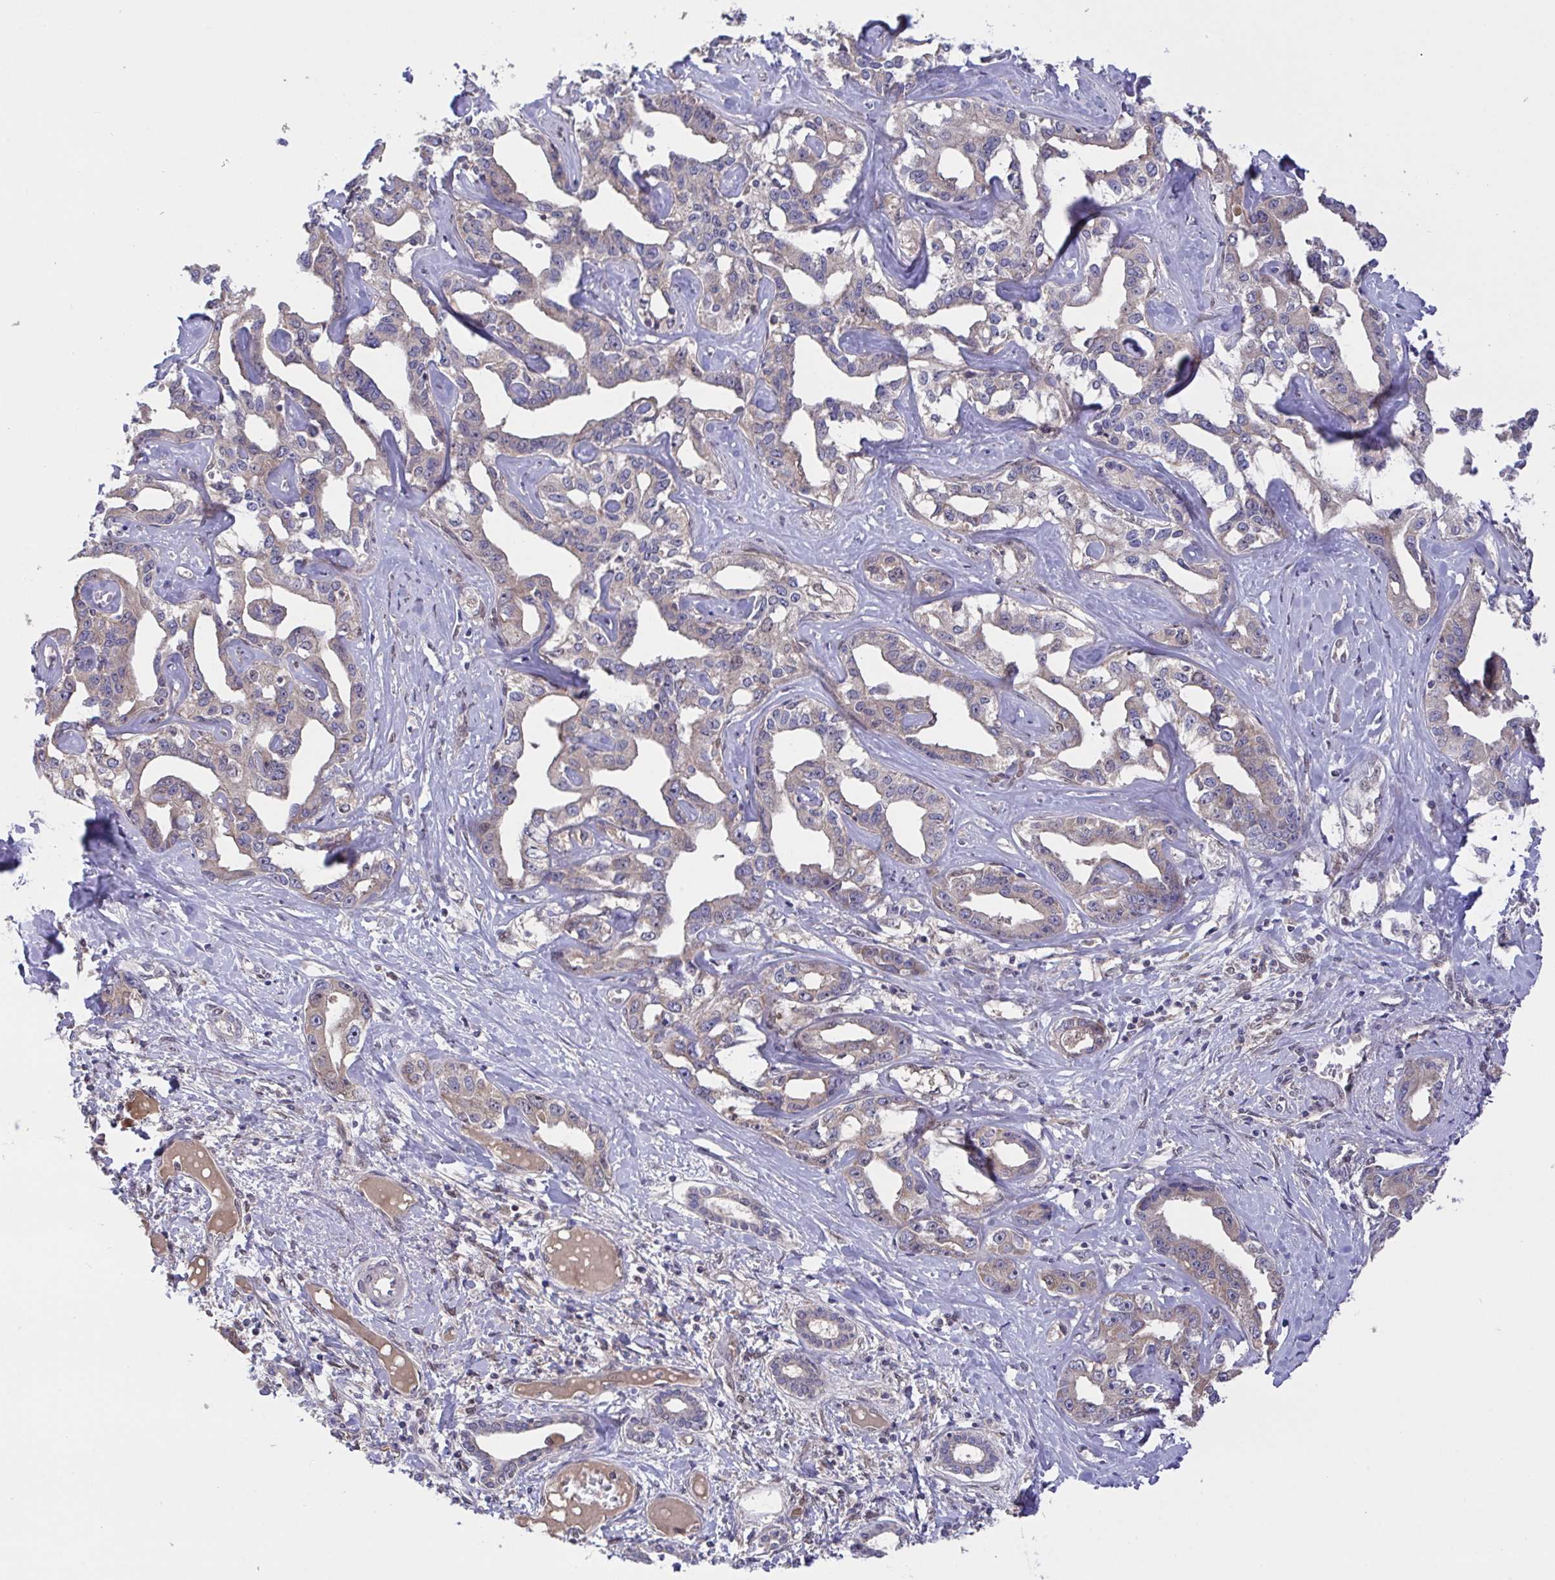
{"staining": {"intensity": "weak", "quantity": "25%-75%", "location": "cytoplasmic/membranous"}, "tissue": "liver cancer", "cell_type": "Tumor cells", "image_type": "cancer", "snomed": [{"axis": "morphology", "description": "Cholangiocarcinoma"}, {"axis": "topography", "description": "Liver"}], "caption": "Immunohistochemical staining of human liver cholangiocarcinoma displays low levels of weak cytoplasmic/membranous staining in approximately 25%-75% of tumor cells.", "gene": "L3HYPDH", "patient": {"sex": "male", "age": 59}}